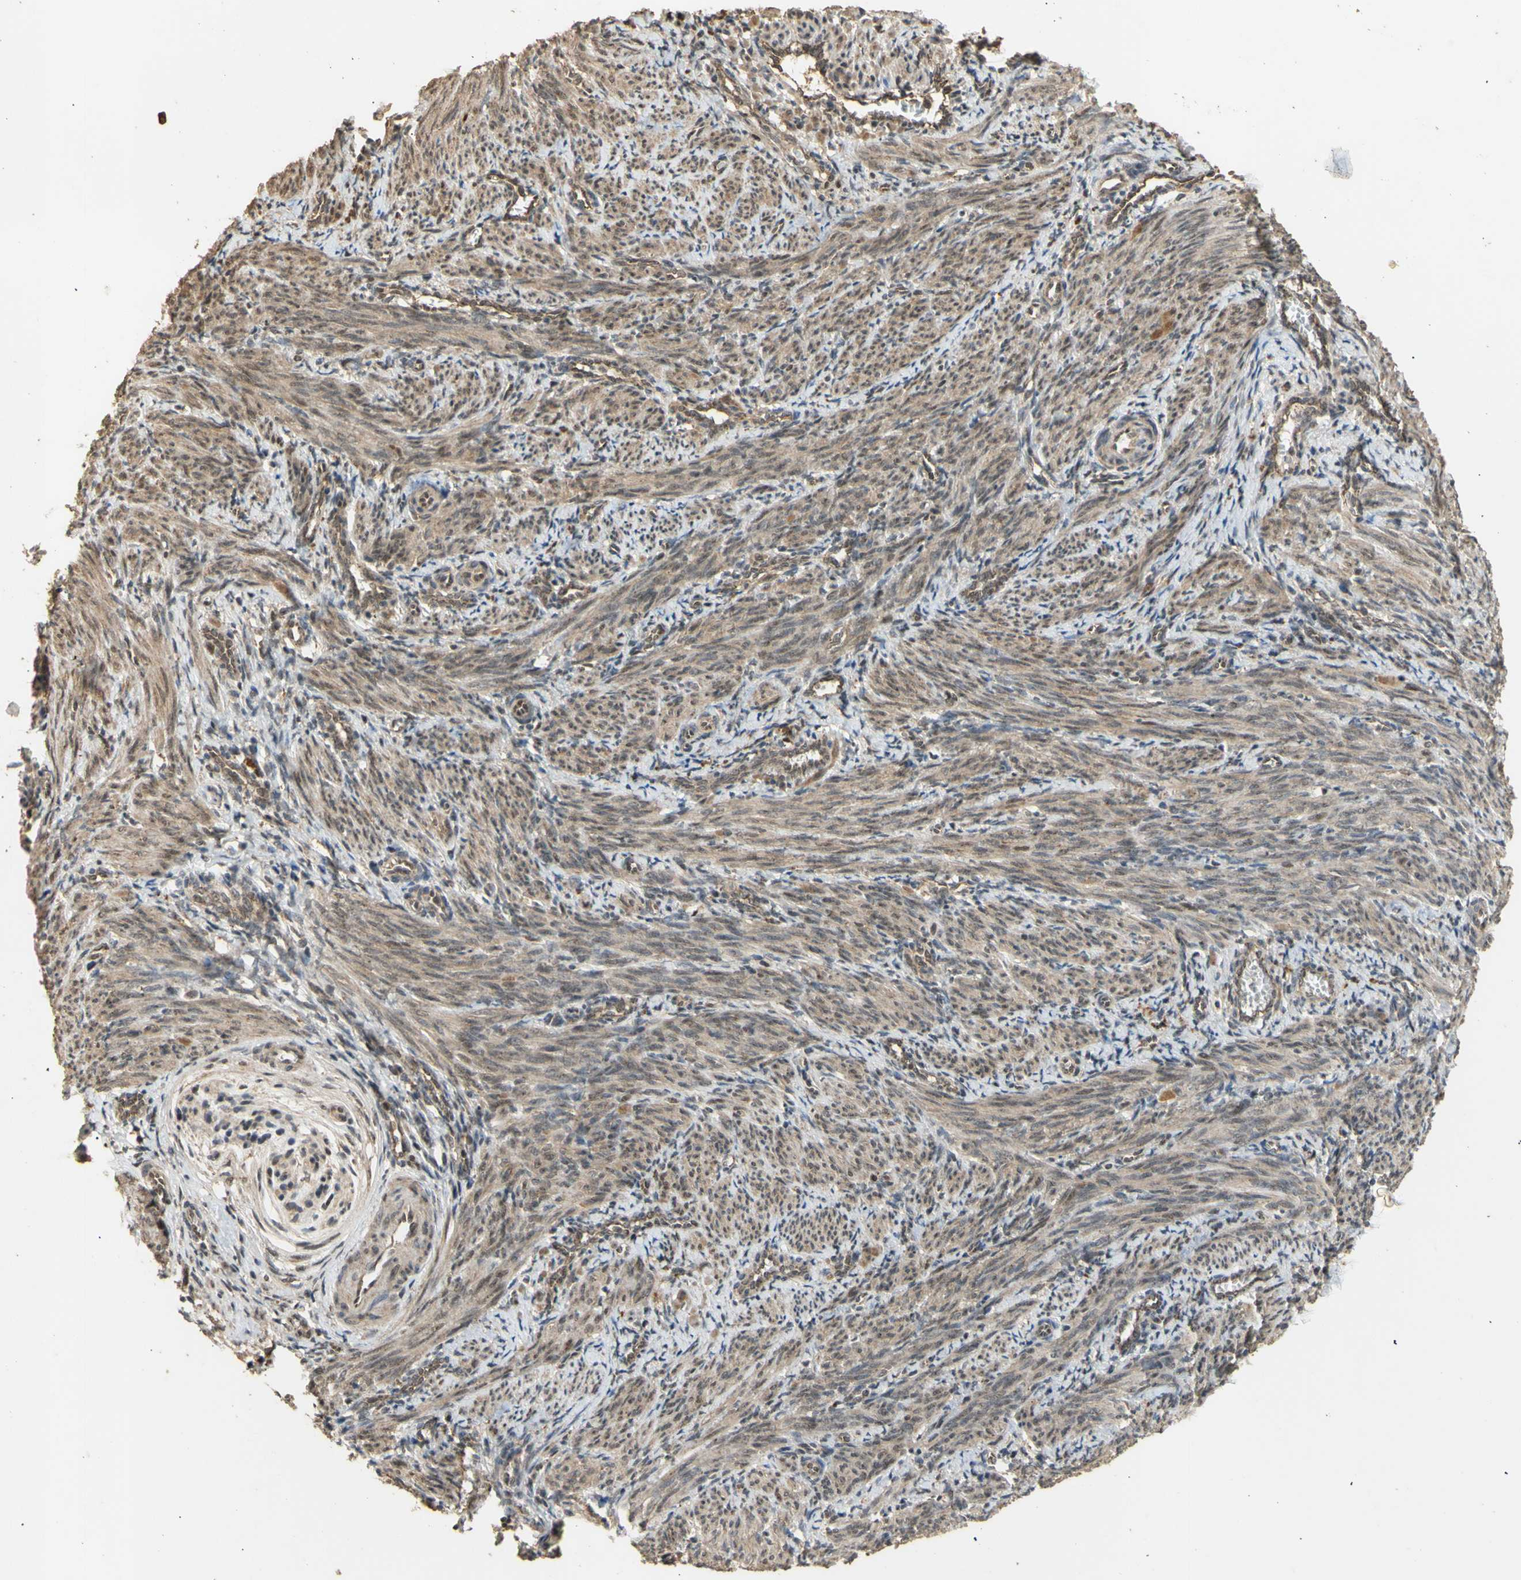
{"staining": {"intensity": "moderate", "quantity": ">75%", "location": "cytoplasmic/membranous"}, "tissue": "smooth muscle", "cell_type": "Smooth muscle cells", "image_type": "normal", "snomed": [{"axis": "morphology", "description": "Normal tissue, NOS"}, {"axis": "topography", "description": "Endometrium"}], "caption": "Protein staining of unremarkable smooth muscle exhibits moderate cytoplasmic/membranous expression in approximately >75% of smooth muscle cells.", "gene": "GTF2E2", "patient": {"sex": "female", "age": 33}}